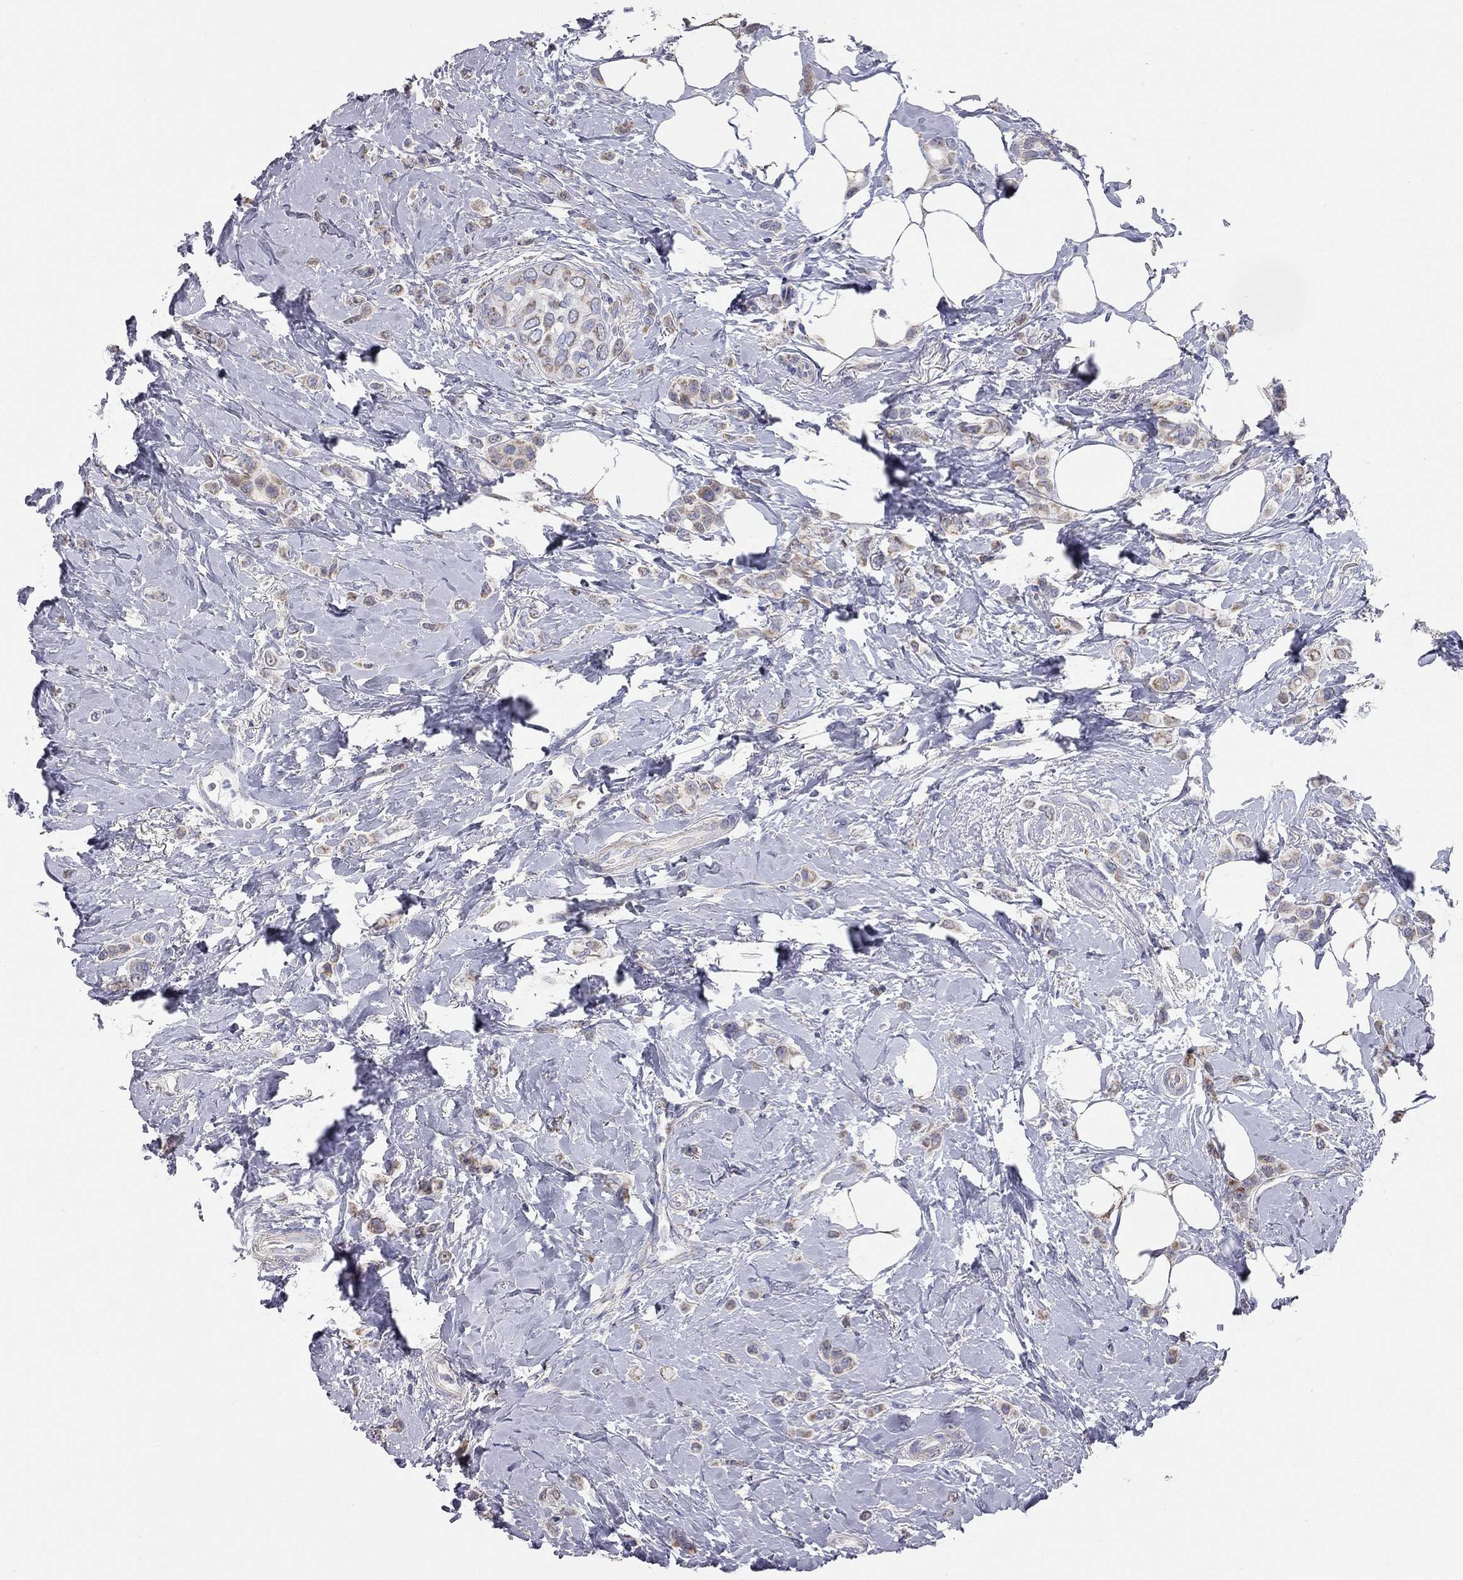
{"staining": {"intensity": "moderate", "quantity": "<25%", "location": "cytoplasmic/membranous"}, "tissue": "breast cancer", "cell_type": "Tumor cells", "image_type": "cancer", "snomed": [{"axis": "morphology", "description": "Lobular carcinoma"}, {"axis": "topography", "description": "Breast"}], "caption": "Immunohistochemistry micrograph of neoplastic tissue: lobular carcinoma (breast) stained using immunohistochemistry (IHC) demonstrates low levels of moderate protein expression localized specifically in the cytoplasmic/membranous of tumor cells, appearing as a cytoplasmic/membranous brown color.", "gene": "CFAP161", "patient": {"sex": "female", "age": 66}}